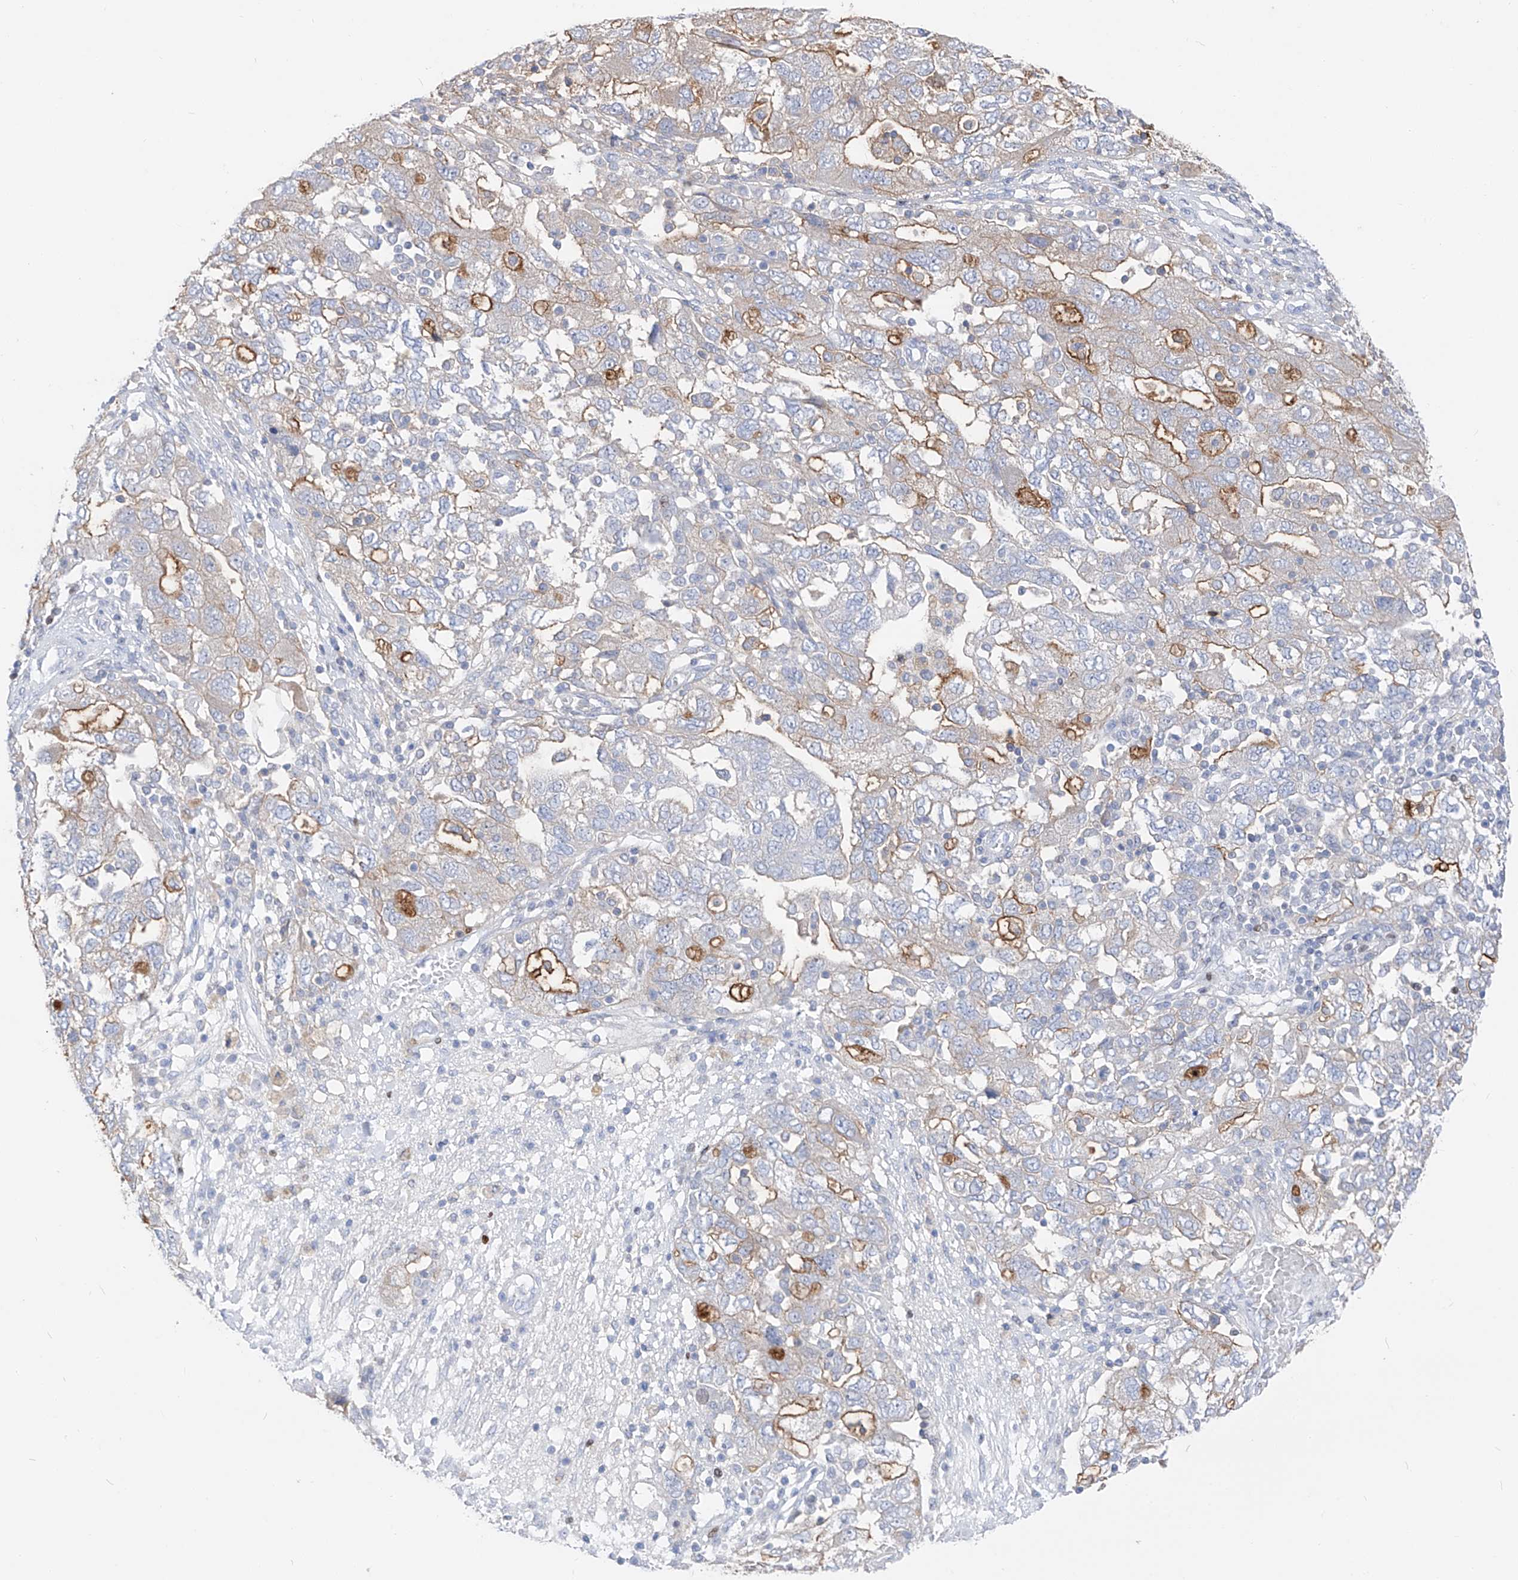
{"staining": {"intensity": "moderate", "quantity": "<25%", "location": "cytoplasmic/membranous"}, "tissue": "ovarian cancer", "cell_type": "Tumor cells", "image_type": "cancer", "snomed": [{"axis": "morphology", "description": "Carcinoma, NOS"}, {"axis": "morphology", "description": "Cystadenocarcinoma, serous, NOS"}, {"axis": "topography", "description": "Ovary"}], "caption": "The immunohistochemical stain shows moderate cytoplasmic/membranous expression in tumor cells of ovarian serous cystadenocarcinoma tissue. (Brightfield microscopy of DAB IHC at high magnification).", "gene": "FRS3", "patient": {"sex": "female", "age": 69}}